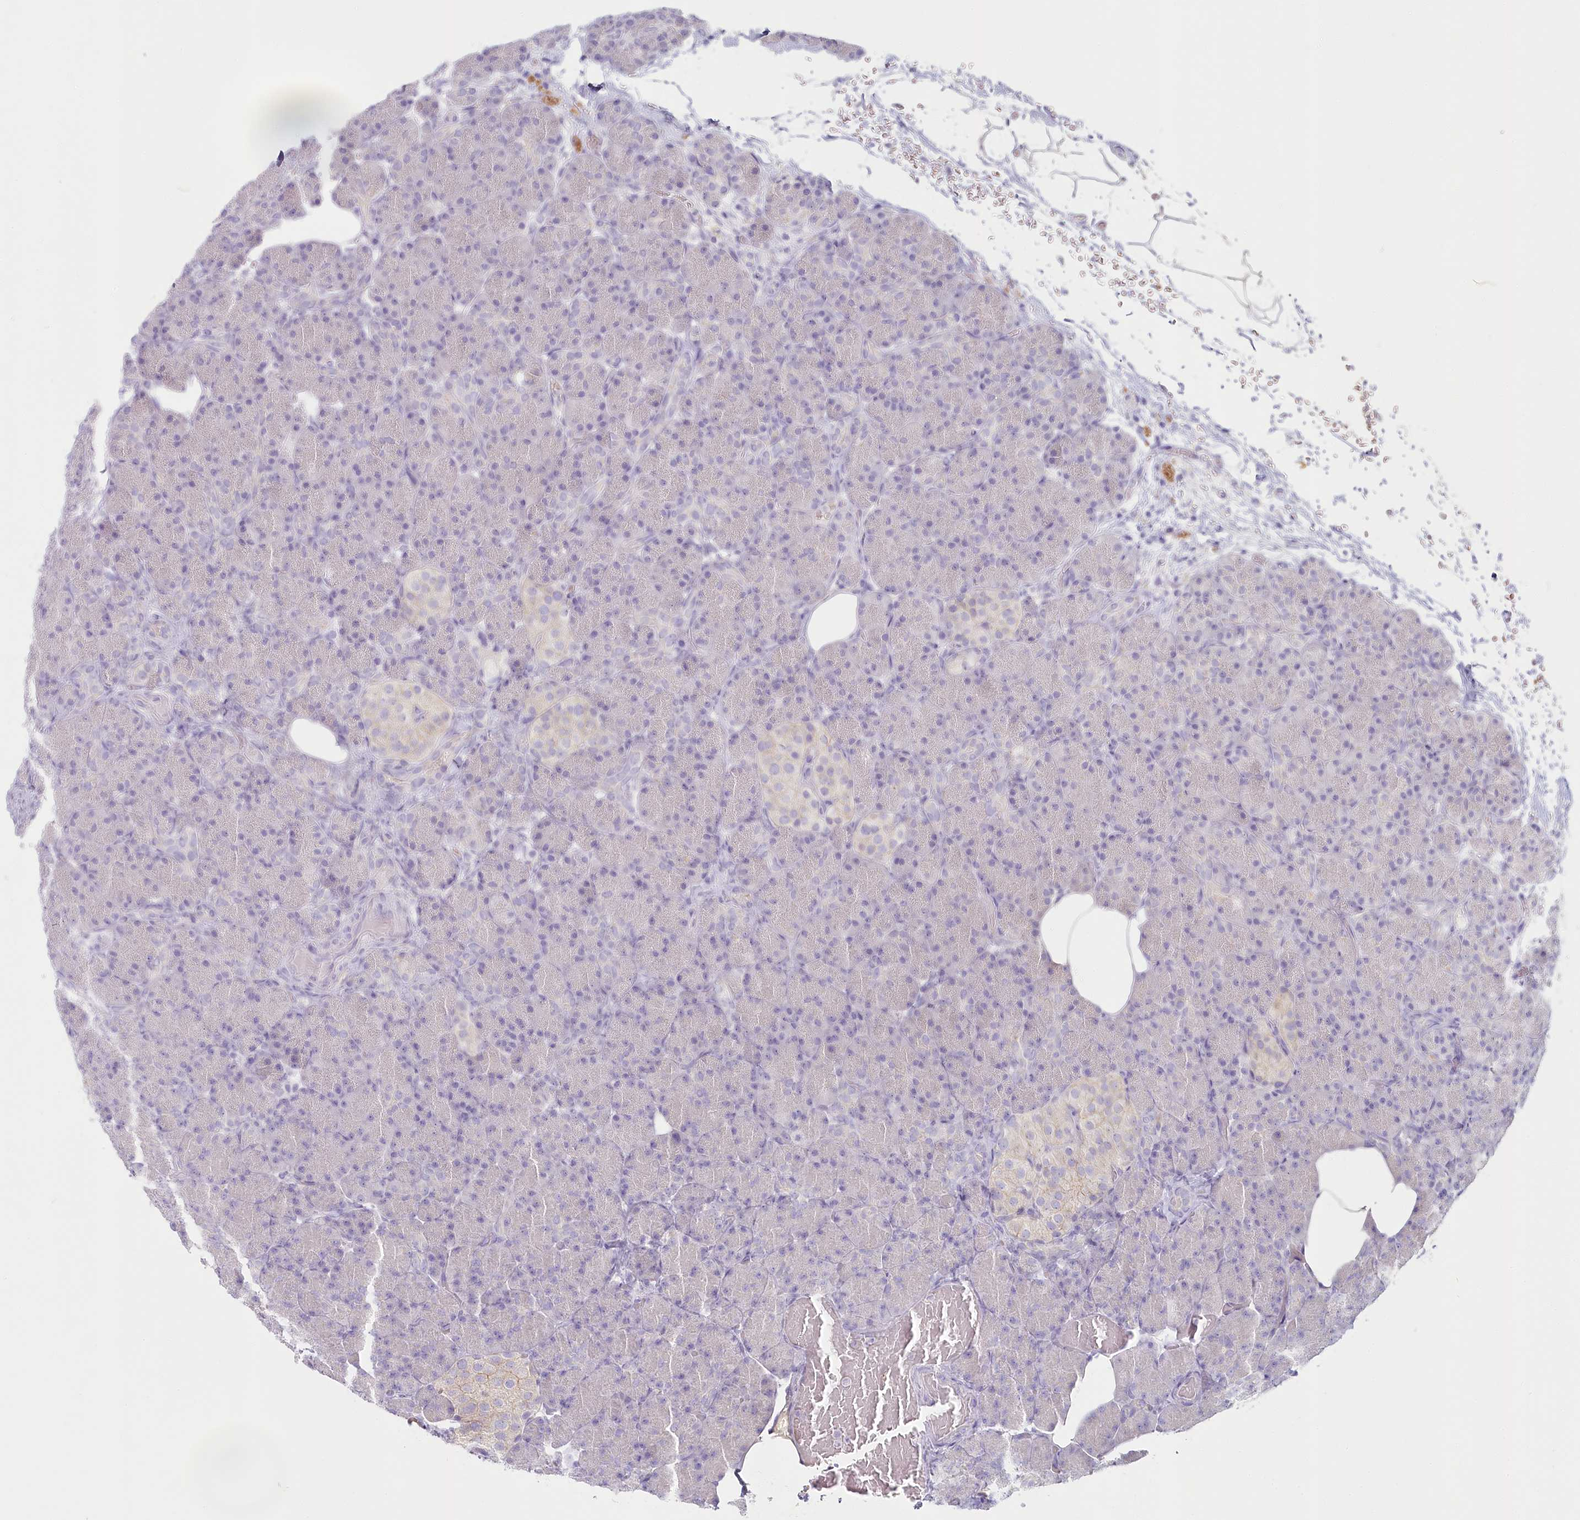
{"staining": {"intensity": "negative", "quantity": "none", "location": "none"}, "tissue": "pancreas", "cell_type": "Exocrine glandular cells", "image_type": "normal", "snomed": [{"axis": "morphology", "description": "Normal tissue, NOS"}, {"axis": "topography", "description": "Pancreas"}], "caption": "Protein analysis of benign pancreas exhibits no significant positivity in exocrine glandular cells.", "gene": "IFIT5", "patient": {"sex": "female", "age": 43}}